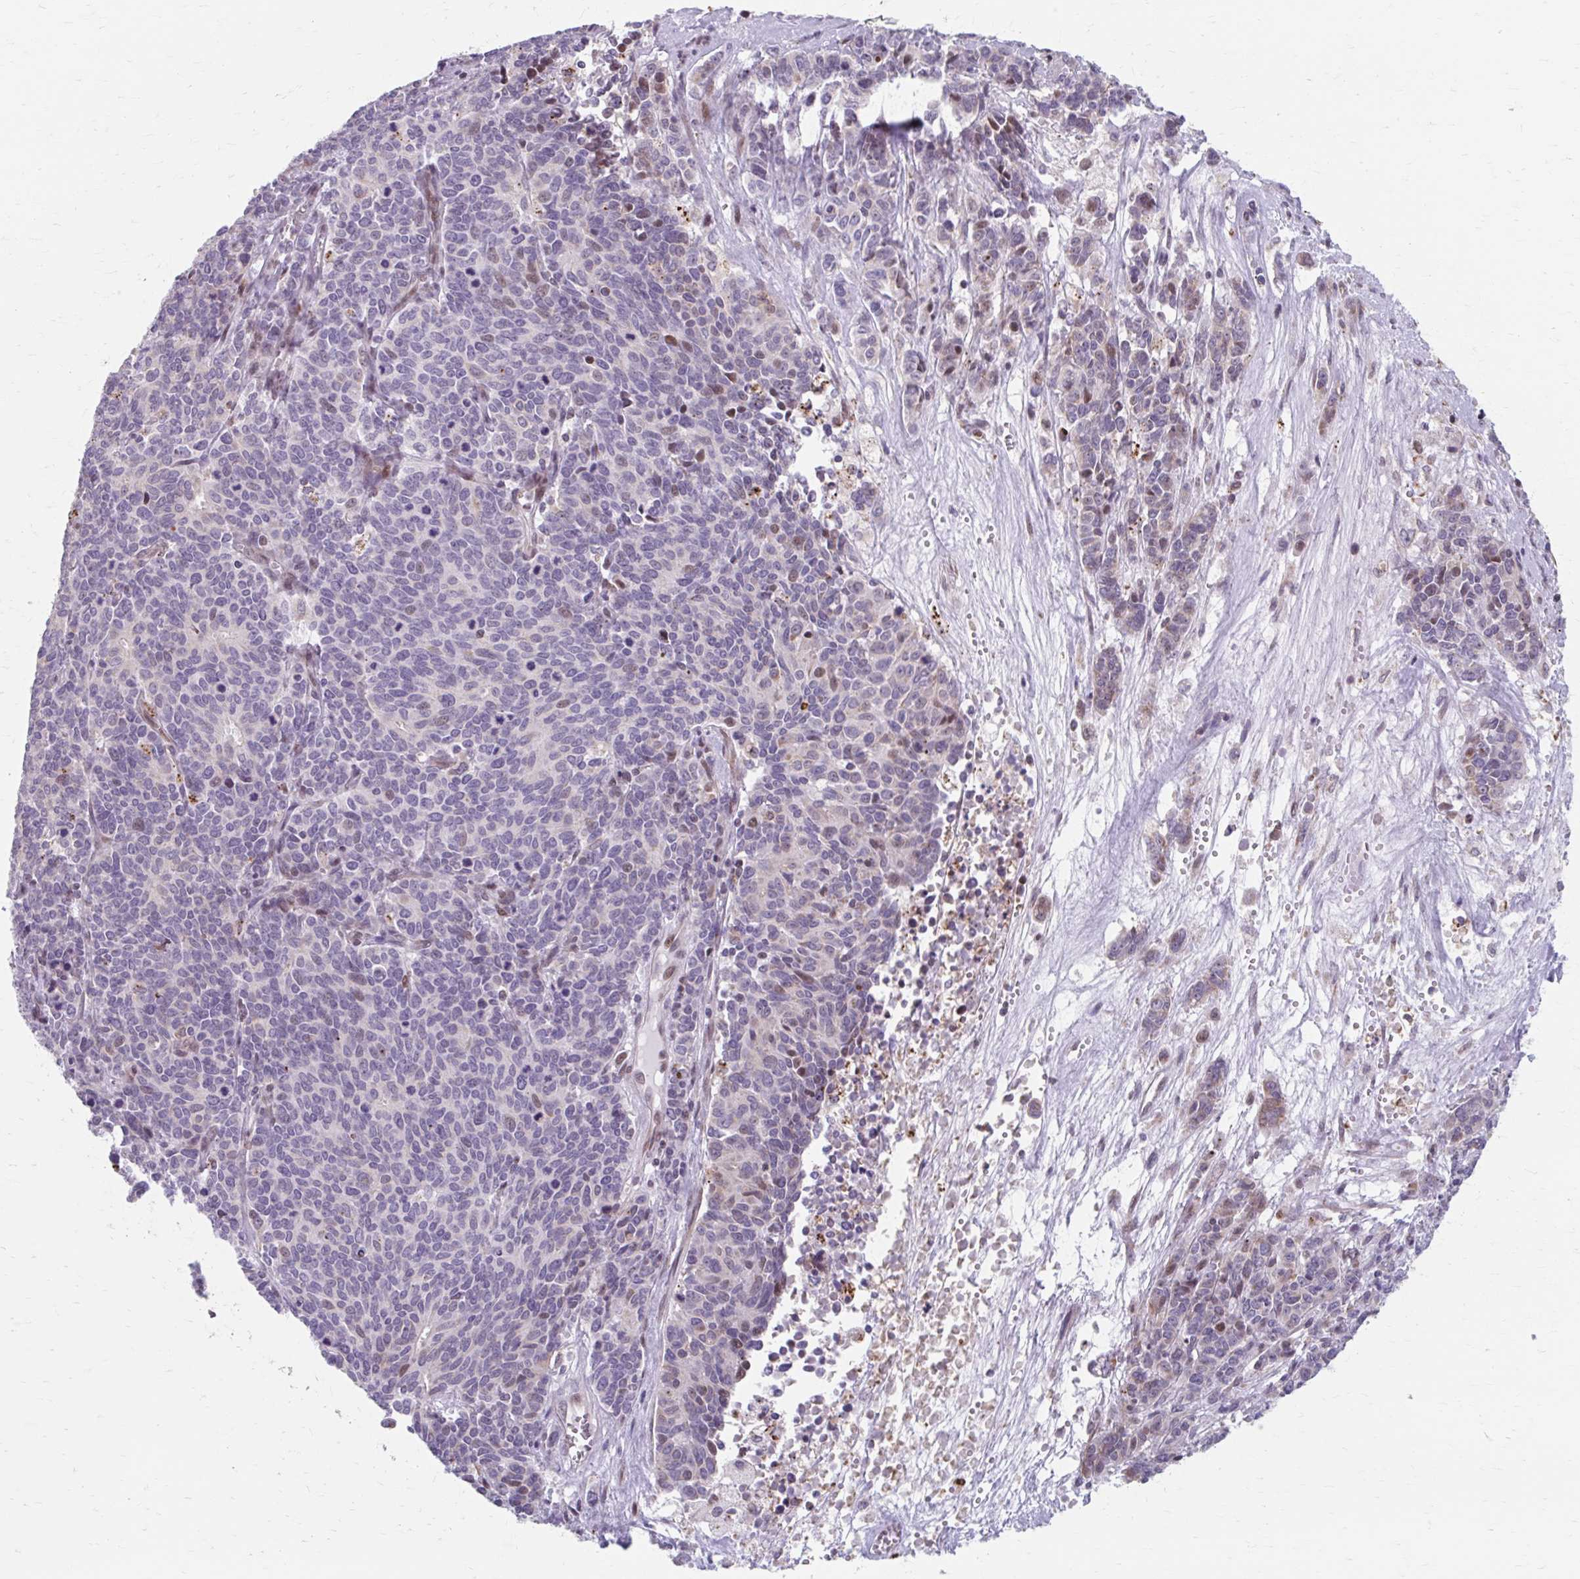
{"staining": {"intensity": "negative", "quantity": "none", "location": "none"}, "tissue": "cervical cancer", "cell_type": "Tumor cells", "image_type": "cancer", "snomed": [{"axis": "morphology", "description": "Squamous cell carcinoma, NOS"}, {"axis": "topography", "description": "Cervix"}], "caption": "Tumor cells are negative for protein expression in human cervical cancer (squamous cell carcinoma).", "gene": "BEAN1", "patient": {"sex": "female", "age": 60}}